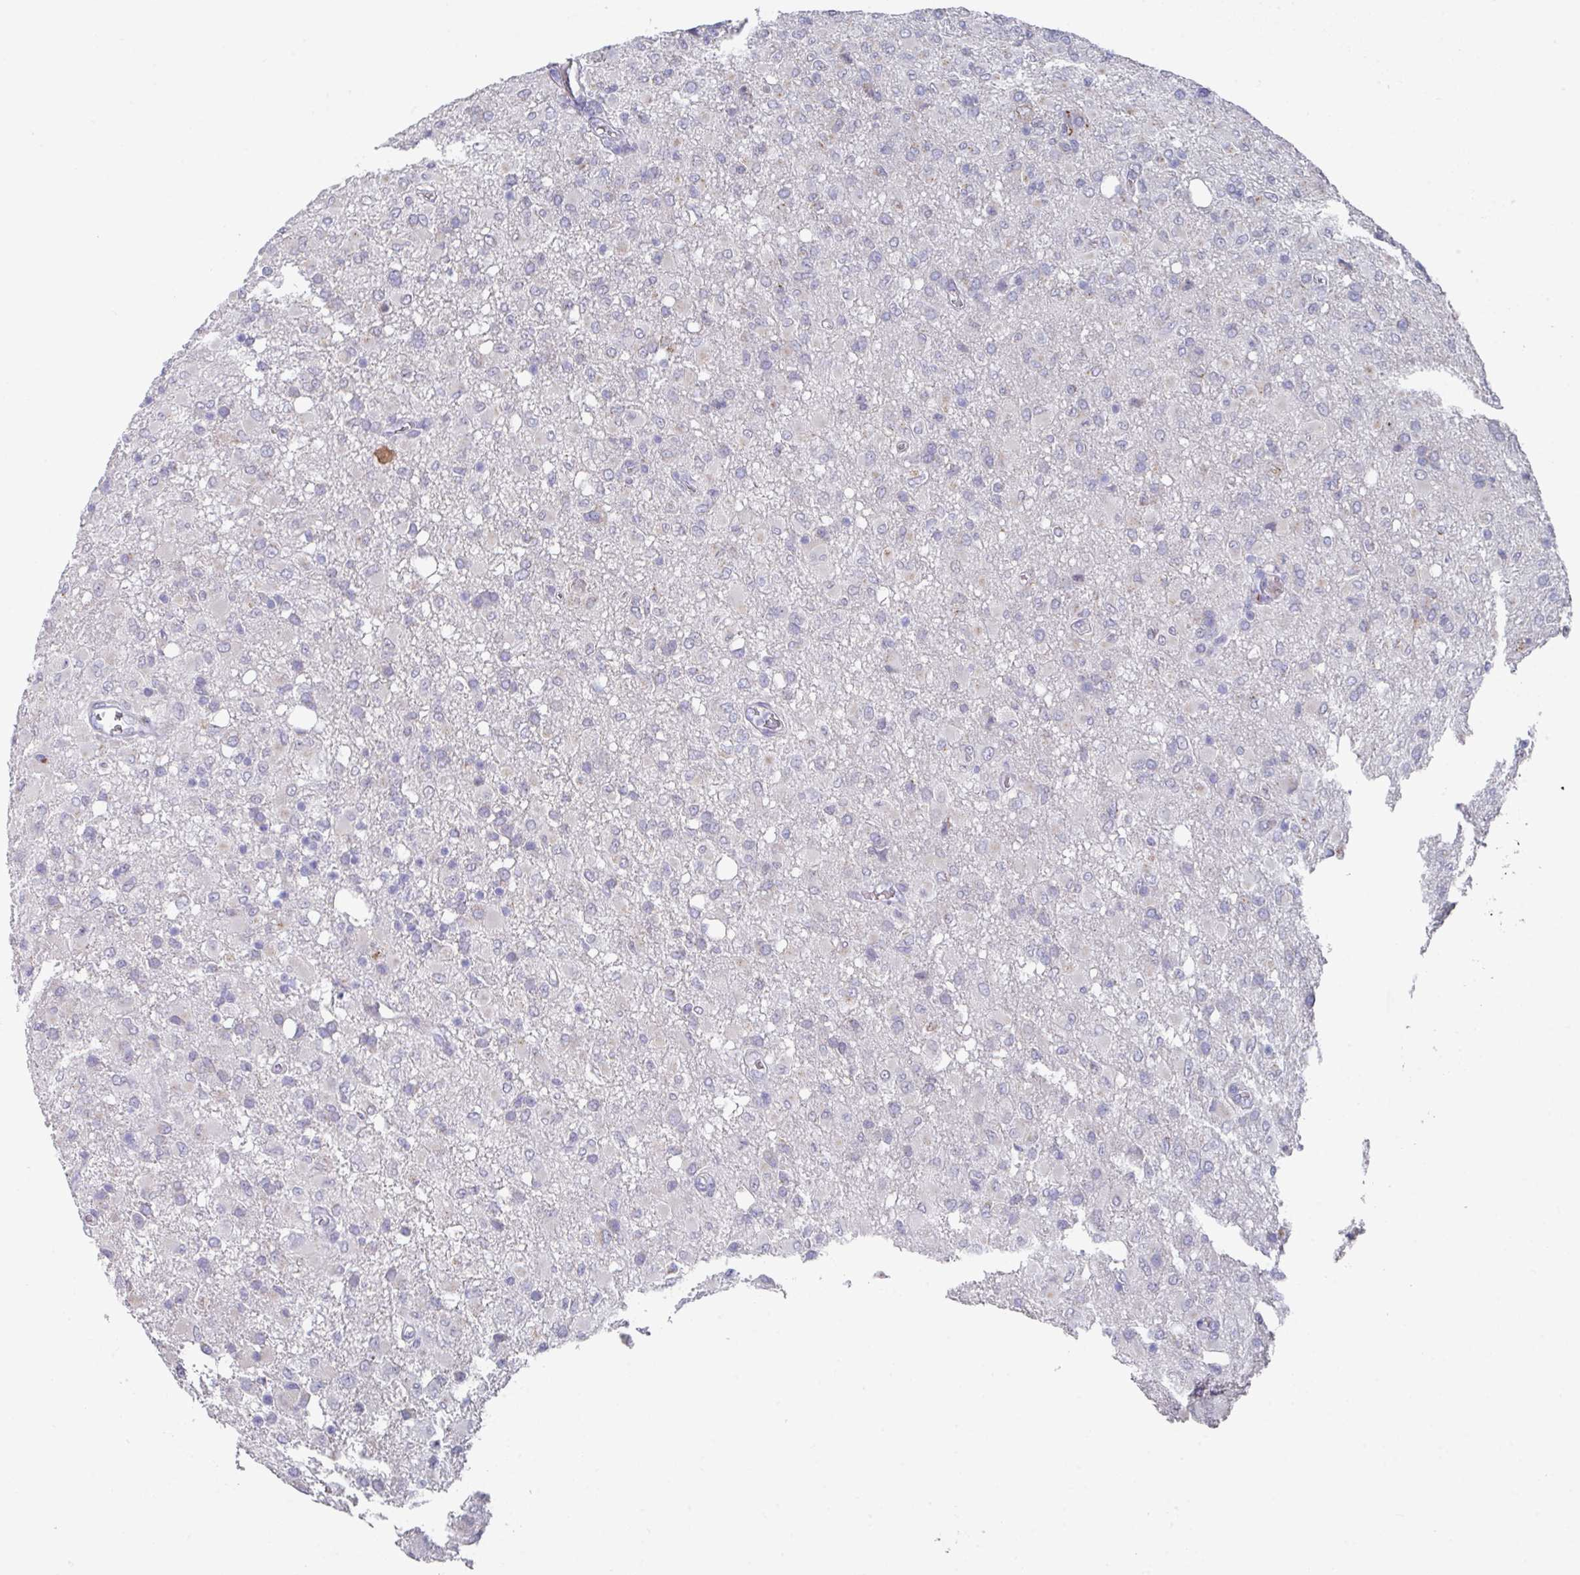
{"staining": {"intensity": "weak", "quantity": "<25%", "location": "cytoplasmic/membranous"}, "tissue": "glioma", "cell_type": "Tumor cells", "image_type": "cancer", "snomed": [{"axis": "morphology", "description": "Glioma, malignant, High grade"}, {"axis": "topography", "description": "Brain"}], "caption": "Immunohistochemistry image of neoplastic tissue: glioma stained with DAB (3,3'-diaminobenzidine) reveals no significant protein expression in tumor cells.", "gene": "VKORC1L1", "patient": {"sex": "female", "age": 57}}